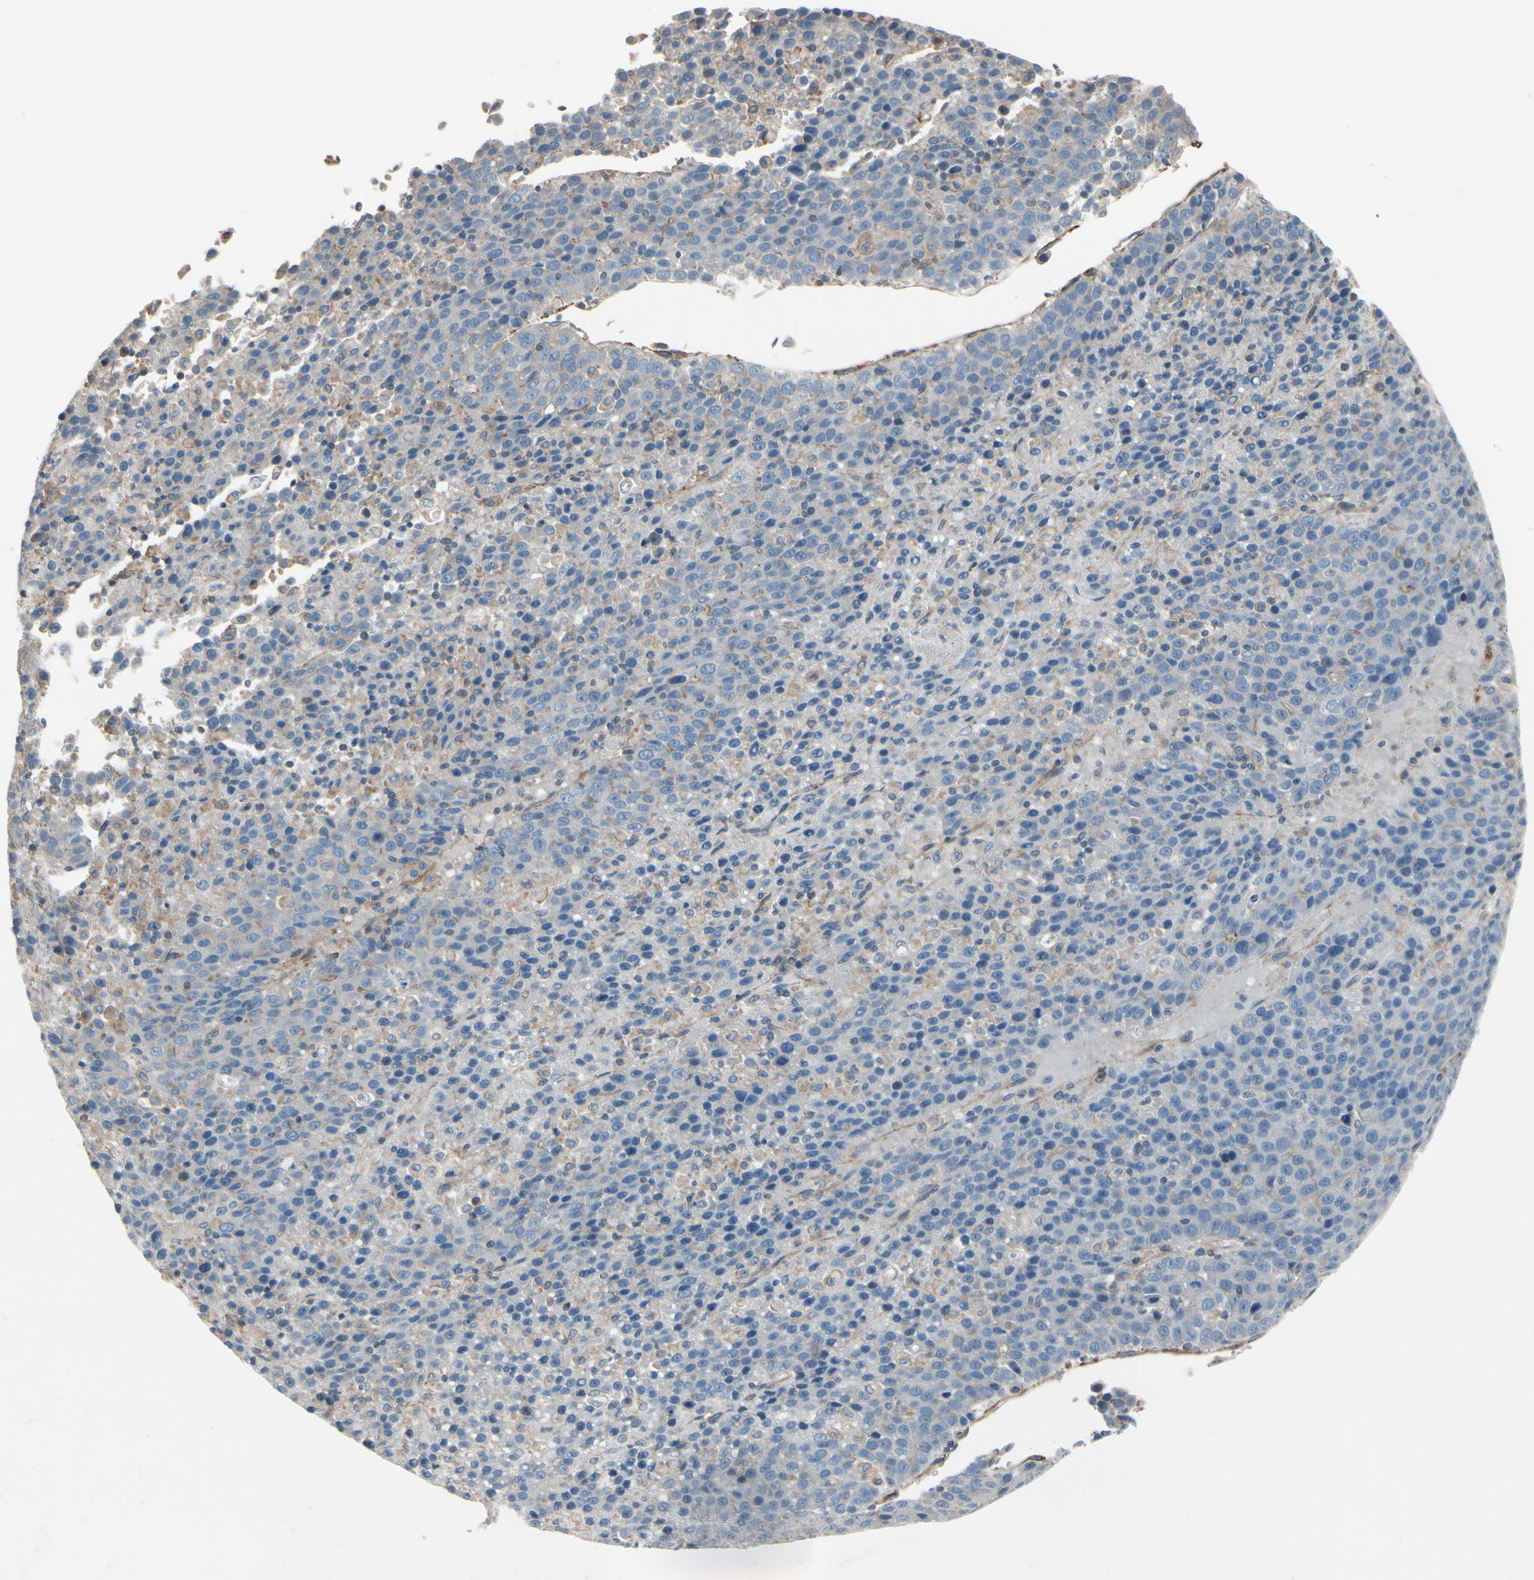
{"staining": {"intensity": "negative", "quantity": "none", "location": "none"}, "tissue": "liver cancer", "cell_type": "Tumor cells", "image_type": "cancer", "snomed": [{"axis": "morphology", "description": "Carcinoma, Hepatocellular, NOS"}, {"axis": "topography", "description": "Liver"}], "caption": "Tumor cells are negative for brown protein staining in hepatocellular carcinoma (liver).", "gene": "TPM1", "patient": {"sex": "female", "age": 53}}